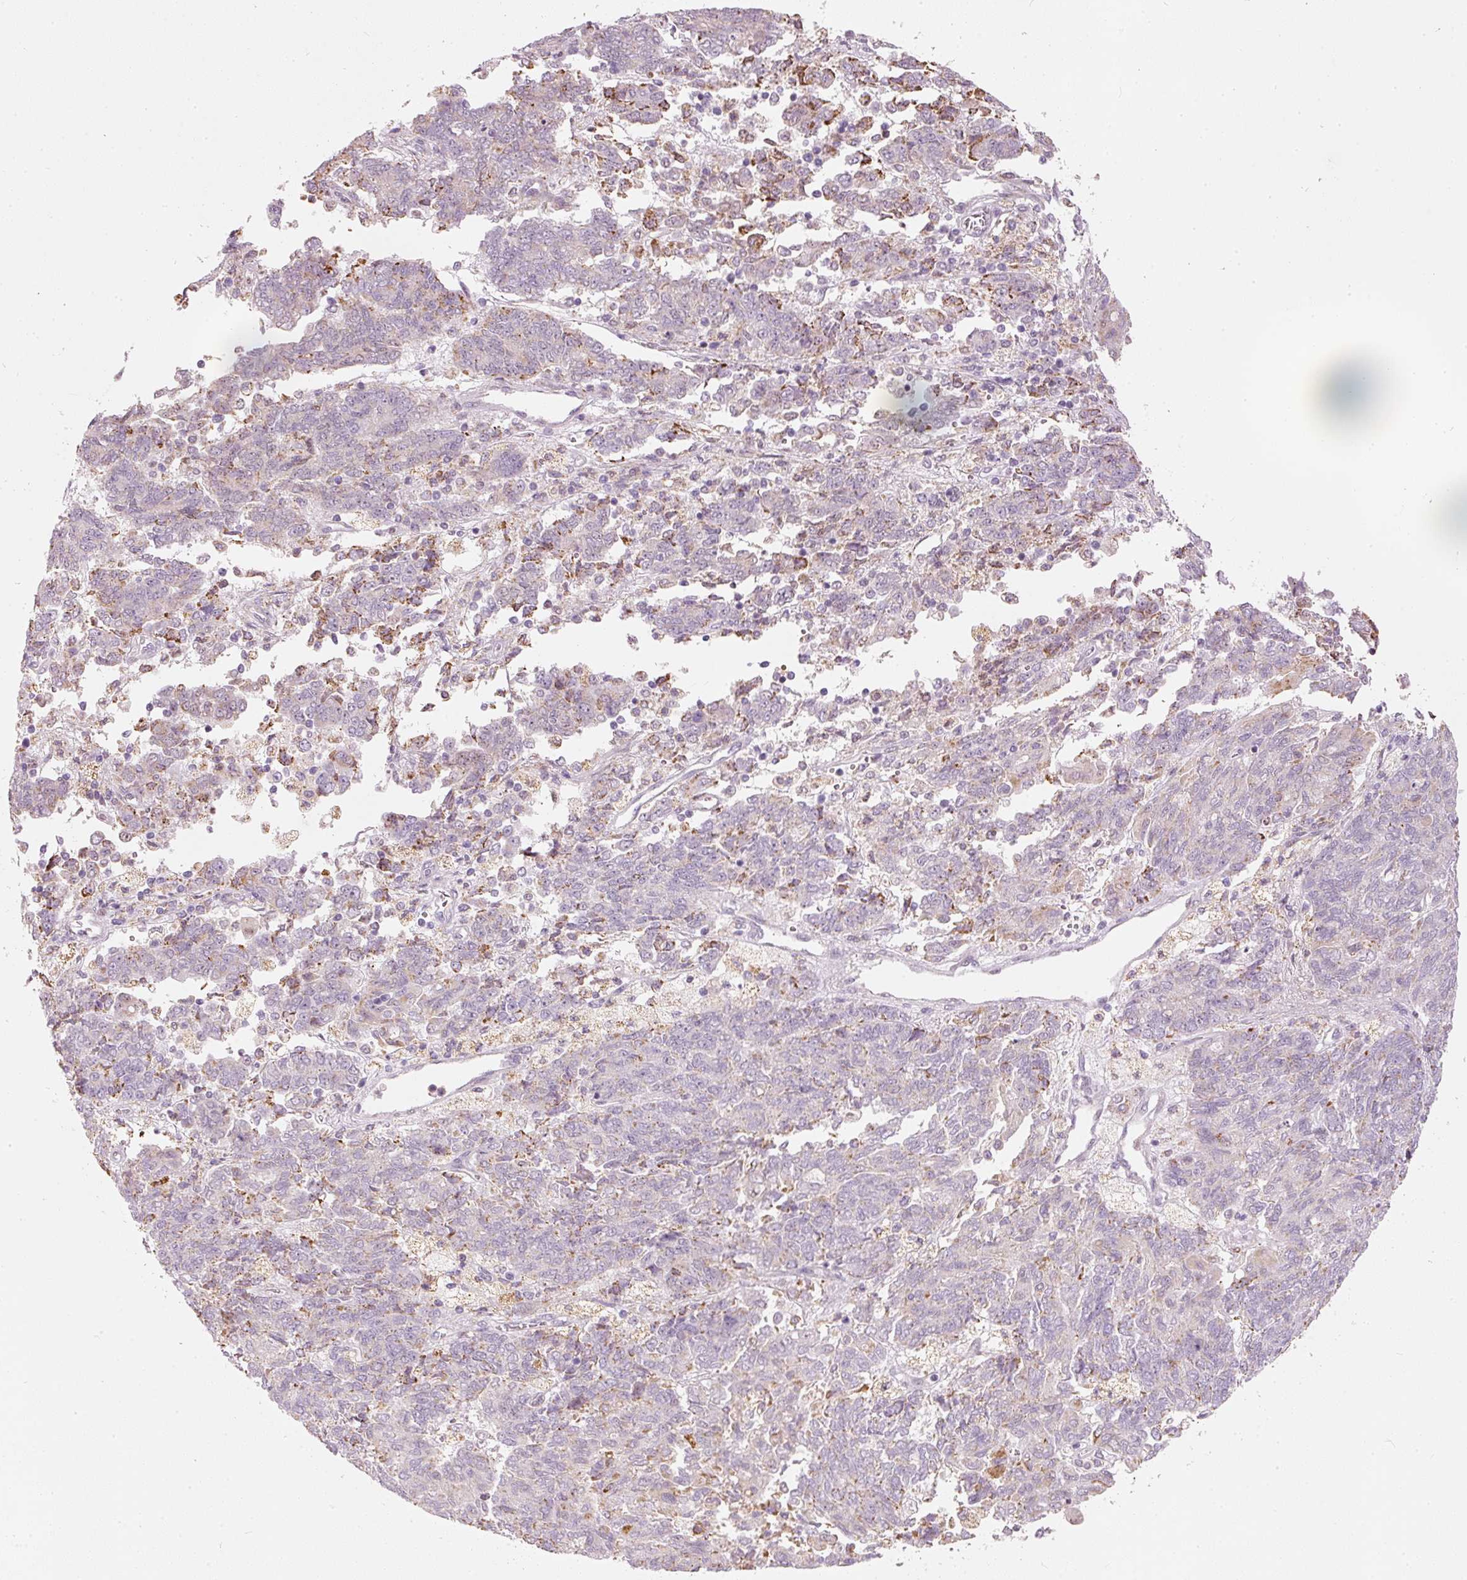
{"staining": {"intensity": "negative", "quantity": "none", "location": "none"}, "tissue": "endometrial cancer", "cell_type": "Tumor cells", "image_type": "cancer", "snomed": [{"axis": "morphology", "description": "Adenocarcinoma, NOS"}, {"axis": "topography", "description": "Endometrium"}], "caption": "A high-resolution image shows immunohistochemistry (IHC) staining of adenocarcinoma (endometrial), which shows no significant positivity in tumor cells.", "gene": "RNF39", "patient": {"sex": "female", "age": 80}}